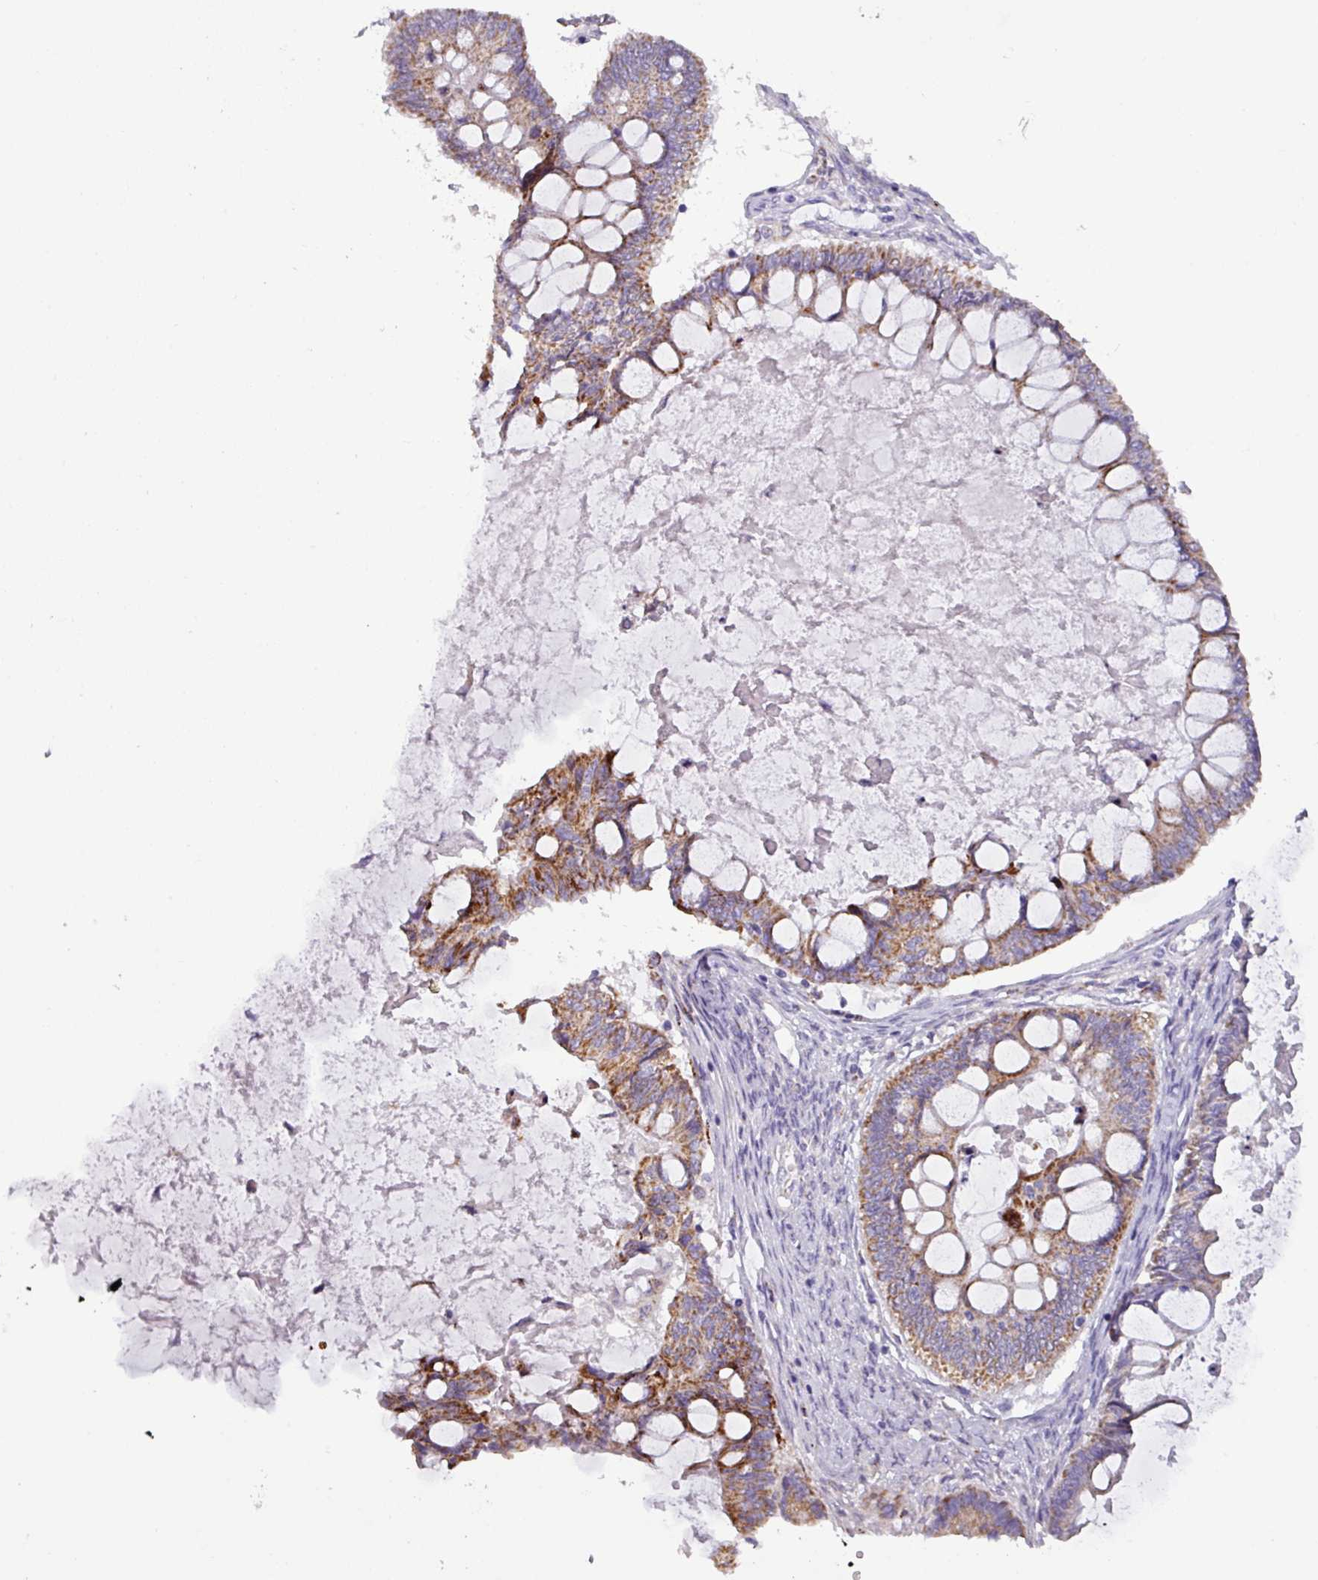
{"staining": {"intensity": "moderate", "quantity": ">75%", "location": "cytoplasmic/membranous"}, "tissue": "ovarian cancer", "cell_type": "Tumor cells", "image_type": "cancer", "snomed": [{"axis": "morphology", "description": "Cystadenocarcinoma, mucinous, NOS"}, {"axis": "topography", "description": "Ovary"}], "caption": "Ovarian mucinous cystadenocarcinoma stained with DAB immunohistochemistry (IHC) exhibits medium levels of moderate cytoplasmic/membranous positivity in about >75% of tumor cells.", "gene": "ZNF667", "patient": {"sex": "female", "age": 61}}